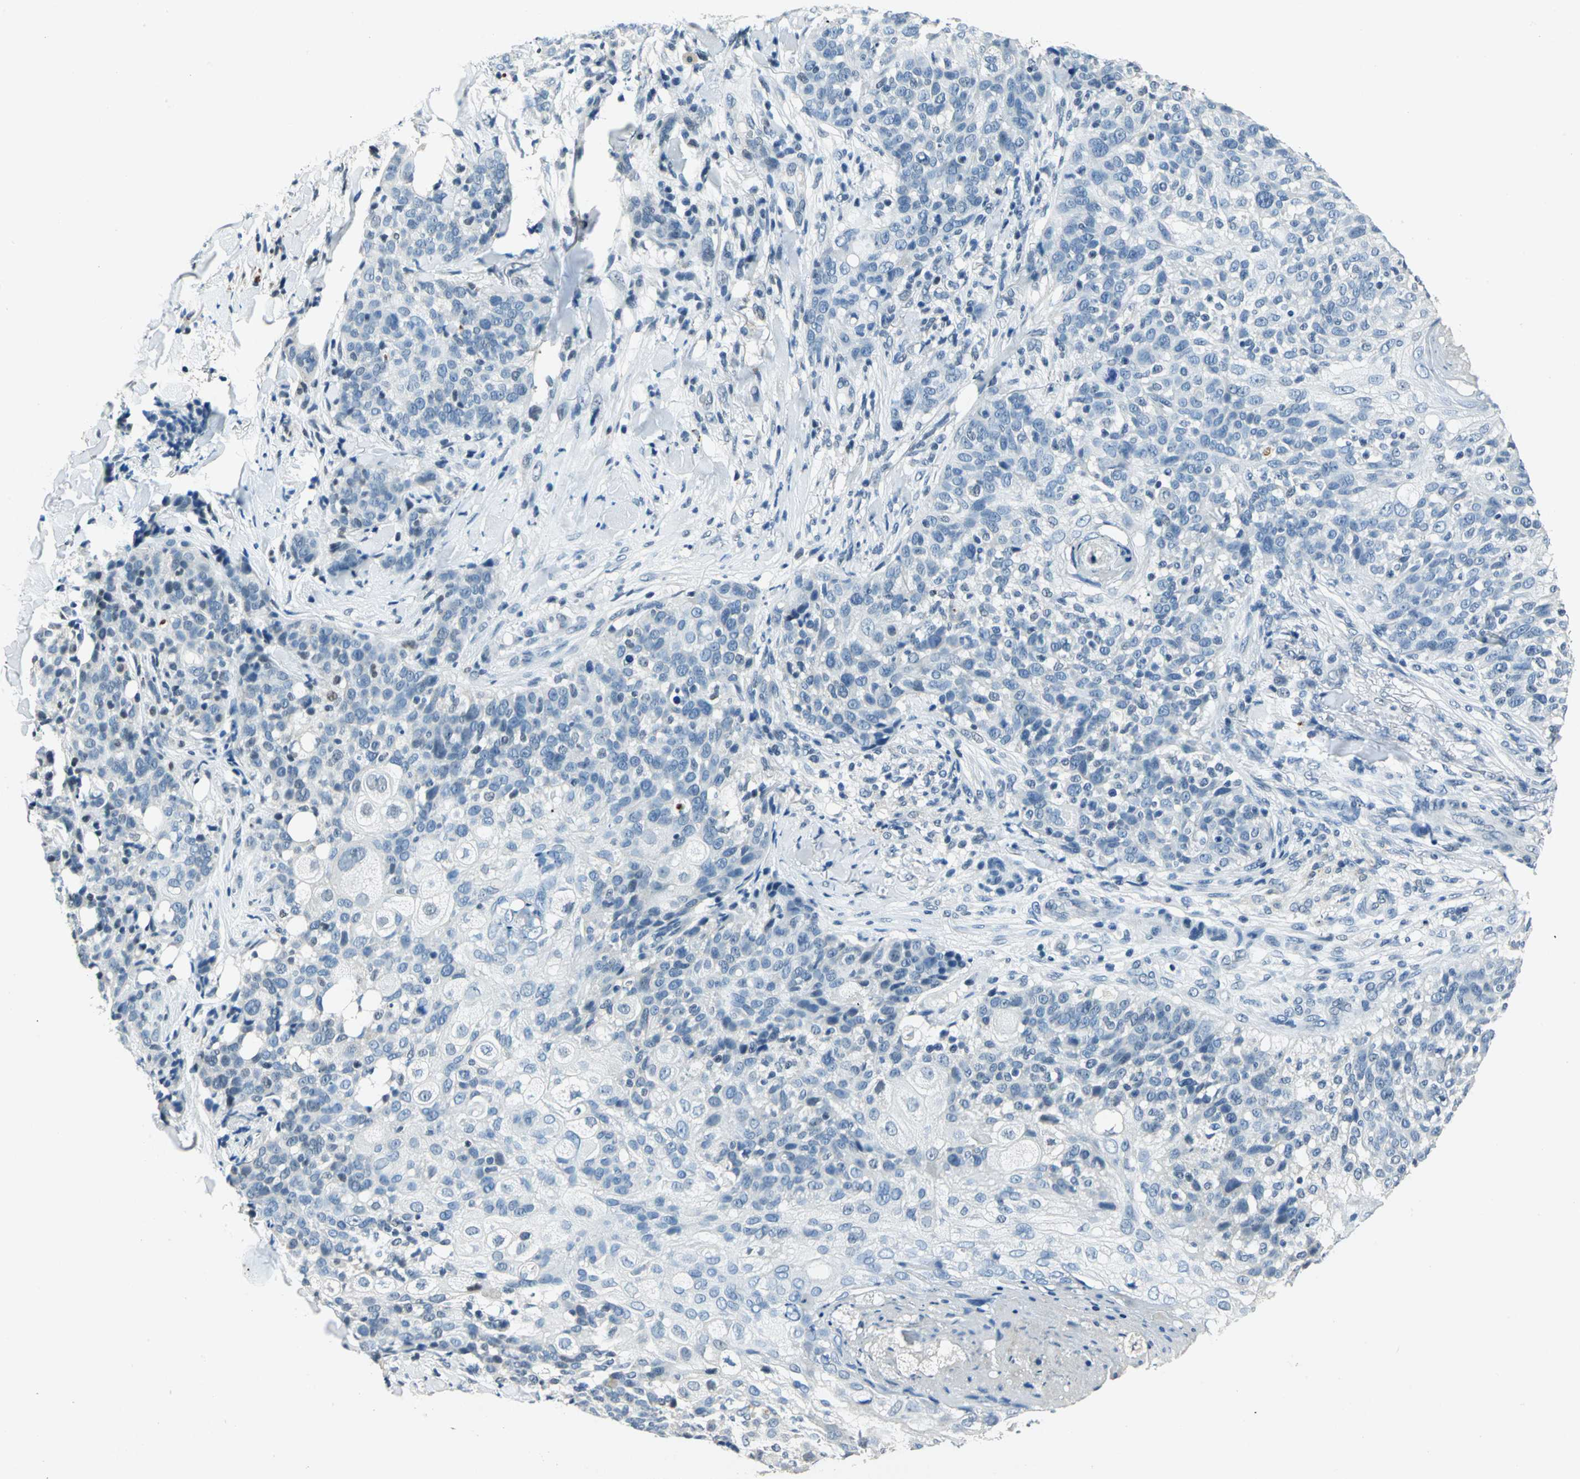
{"staining": {"intensity": "negative", "quantity": "none", "location": "none"}, "tissue": "skin cancer", "cell_type": "Tumor cells", "image_type": "cancer", "snomed": [{"axis": "morphology", "description": "Normal tissue, NOS"}, {"axis": "morphology", "description": "Squamous cell carcinoma, NOS"}, {"axis": "topography", "description": "Skin"}], "caption": "Immunohistochemistry (IHC) image of neoplastic tissue: squamous cell carcinoma (skin) stained with DAB displays no significant protein staining in tumor cells. The staining is performed using DAB (3,3'-diaminobenzidine) brown chromogen with nuclei counter-stained in using hematoxylin.", "gene": "RAD17", "patient": {"sex": "female", "age": 83}}